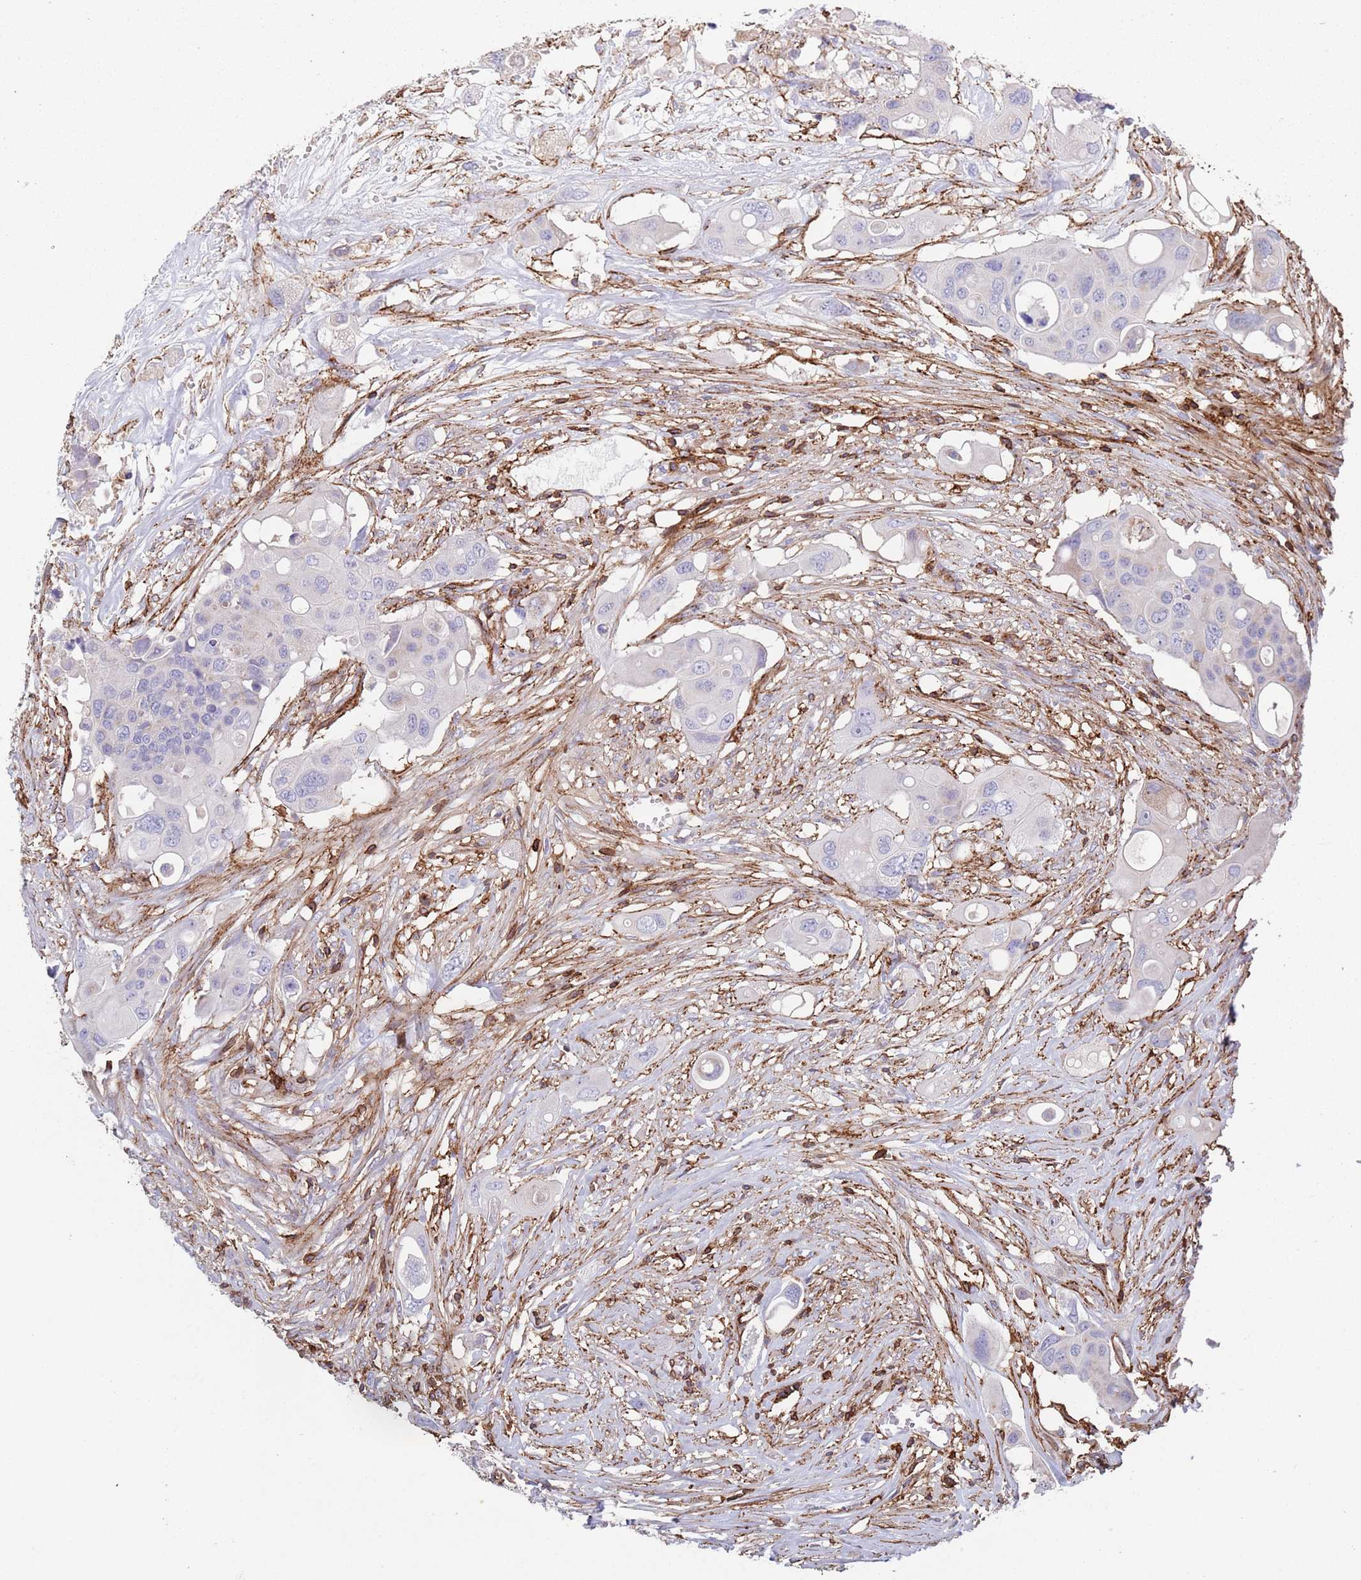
{"staining": {"intensity": "negative", "quantity": "none", "location": "none"}, "tissue": "colorectal cancer", "cell_type": "Tumor cells", "image_type": "cancer", "snomed": [{"axis": "morphology", "description": "Adenocarcinoma, NOS"}, {"axis": "topography", "description": "Colon"}], "caption": "A high-resolution histopathology image shows immunohistochemistry staining of colorectal cancer (adenocarcinoma), which shows no significant staining in tumor cells.", "gene": "RNF144A", "patient": {"sex": "male", "age": 77}}